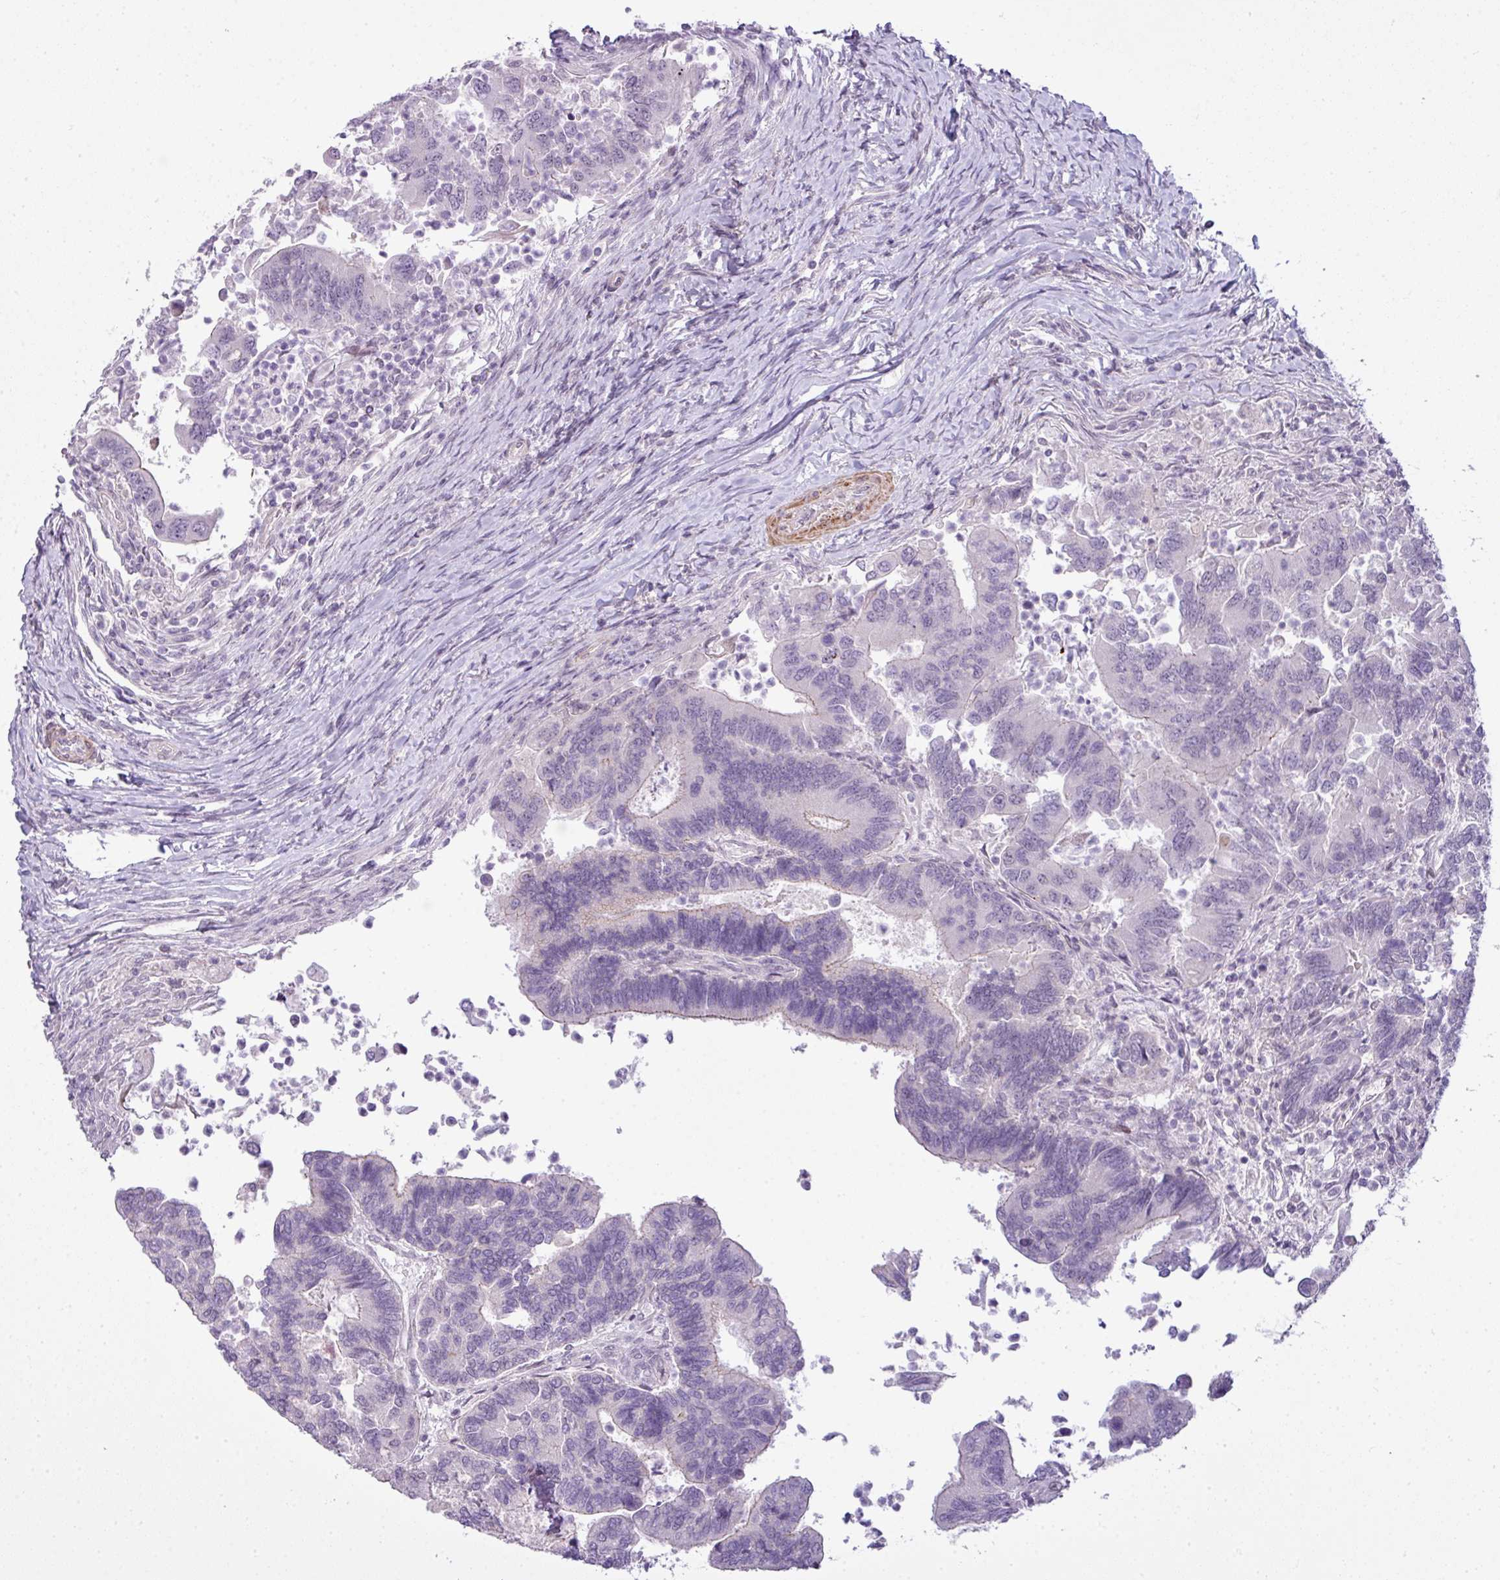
{"staining": {"intensity": "negative", "quantity": "none", "location": "none"}, "tissue": "colorectal cancer", "cell_type": "Tumor cells", "image_type": "cancer", "snomed": [{"axis": "morphology", "description": "Adenocarcinoma, NOS"}, {"axis": "topography", "description": "Colon"}], "caption": "The micrograph exhibits no significant expression in tumor cells of colorectal cancer.", "gene": "ZNF688", "patient": {"sex": "female", "age": 67}}